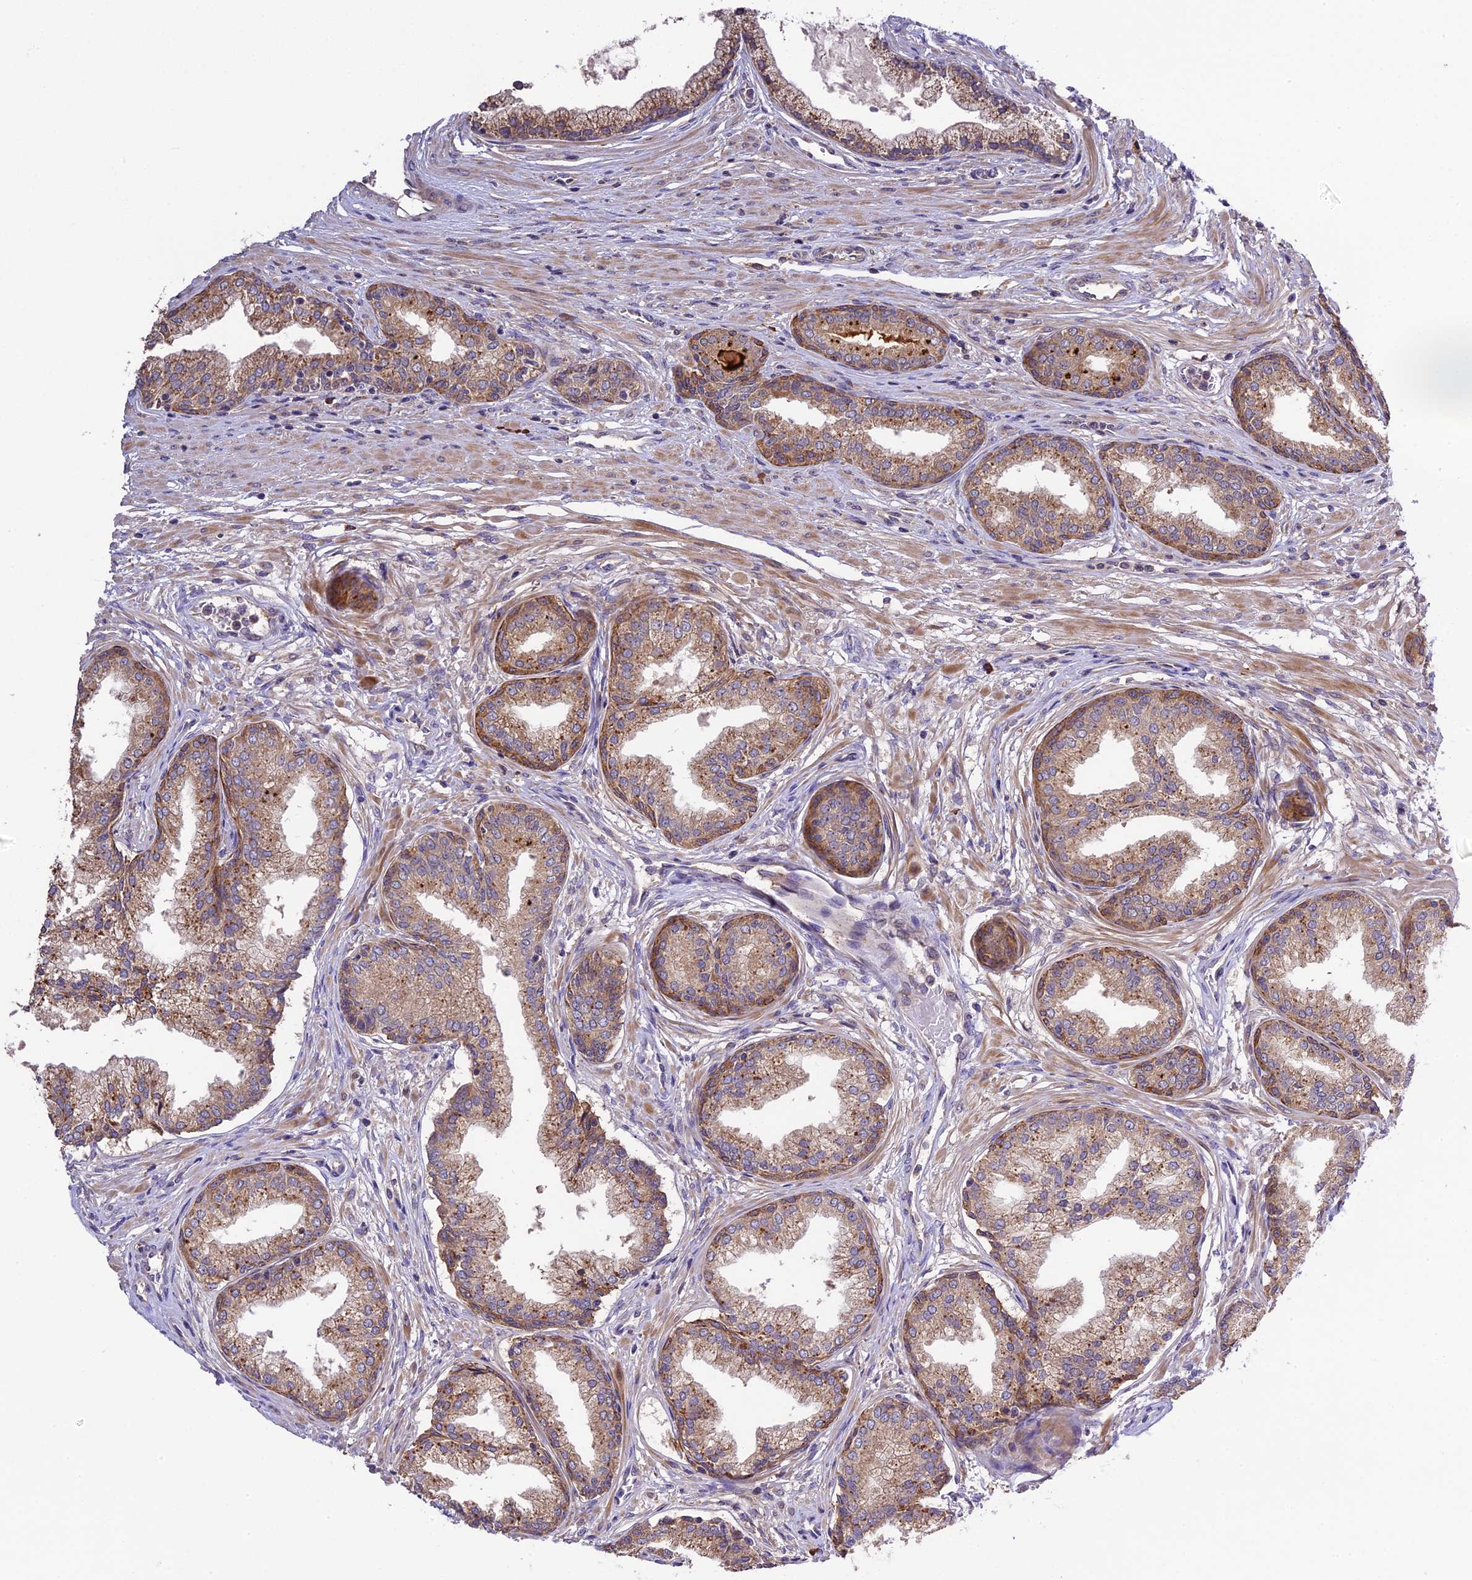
{"staining": {"intensity": "moderate", "quantity": ">75%", "location": "cytoplasmic/membranous"}, "tissue": "prostate cancer", "cell_type": "Tumor cells", "image_type": "cancer", "snomed": [{"axis": "morphology", "description": "Adenocarcinoma, High grade"}, {"axis": "topography", "description": "Prostate"}], "caption": "A micrograph of prostate high-grade adenocarcinoma stained for a protein demonstrates moderate cytoplasmic/membranous brown staining in tumor cells.", "gene": "ABCC10", "patient": {"sex": "male", "age": 67}}